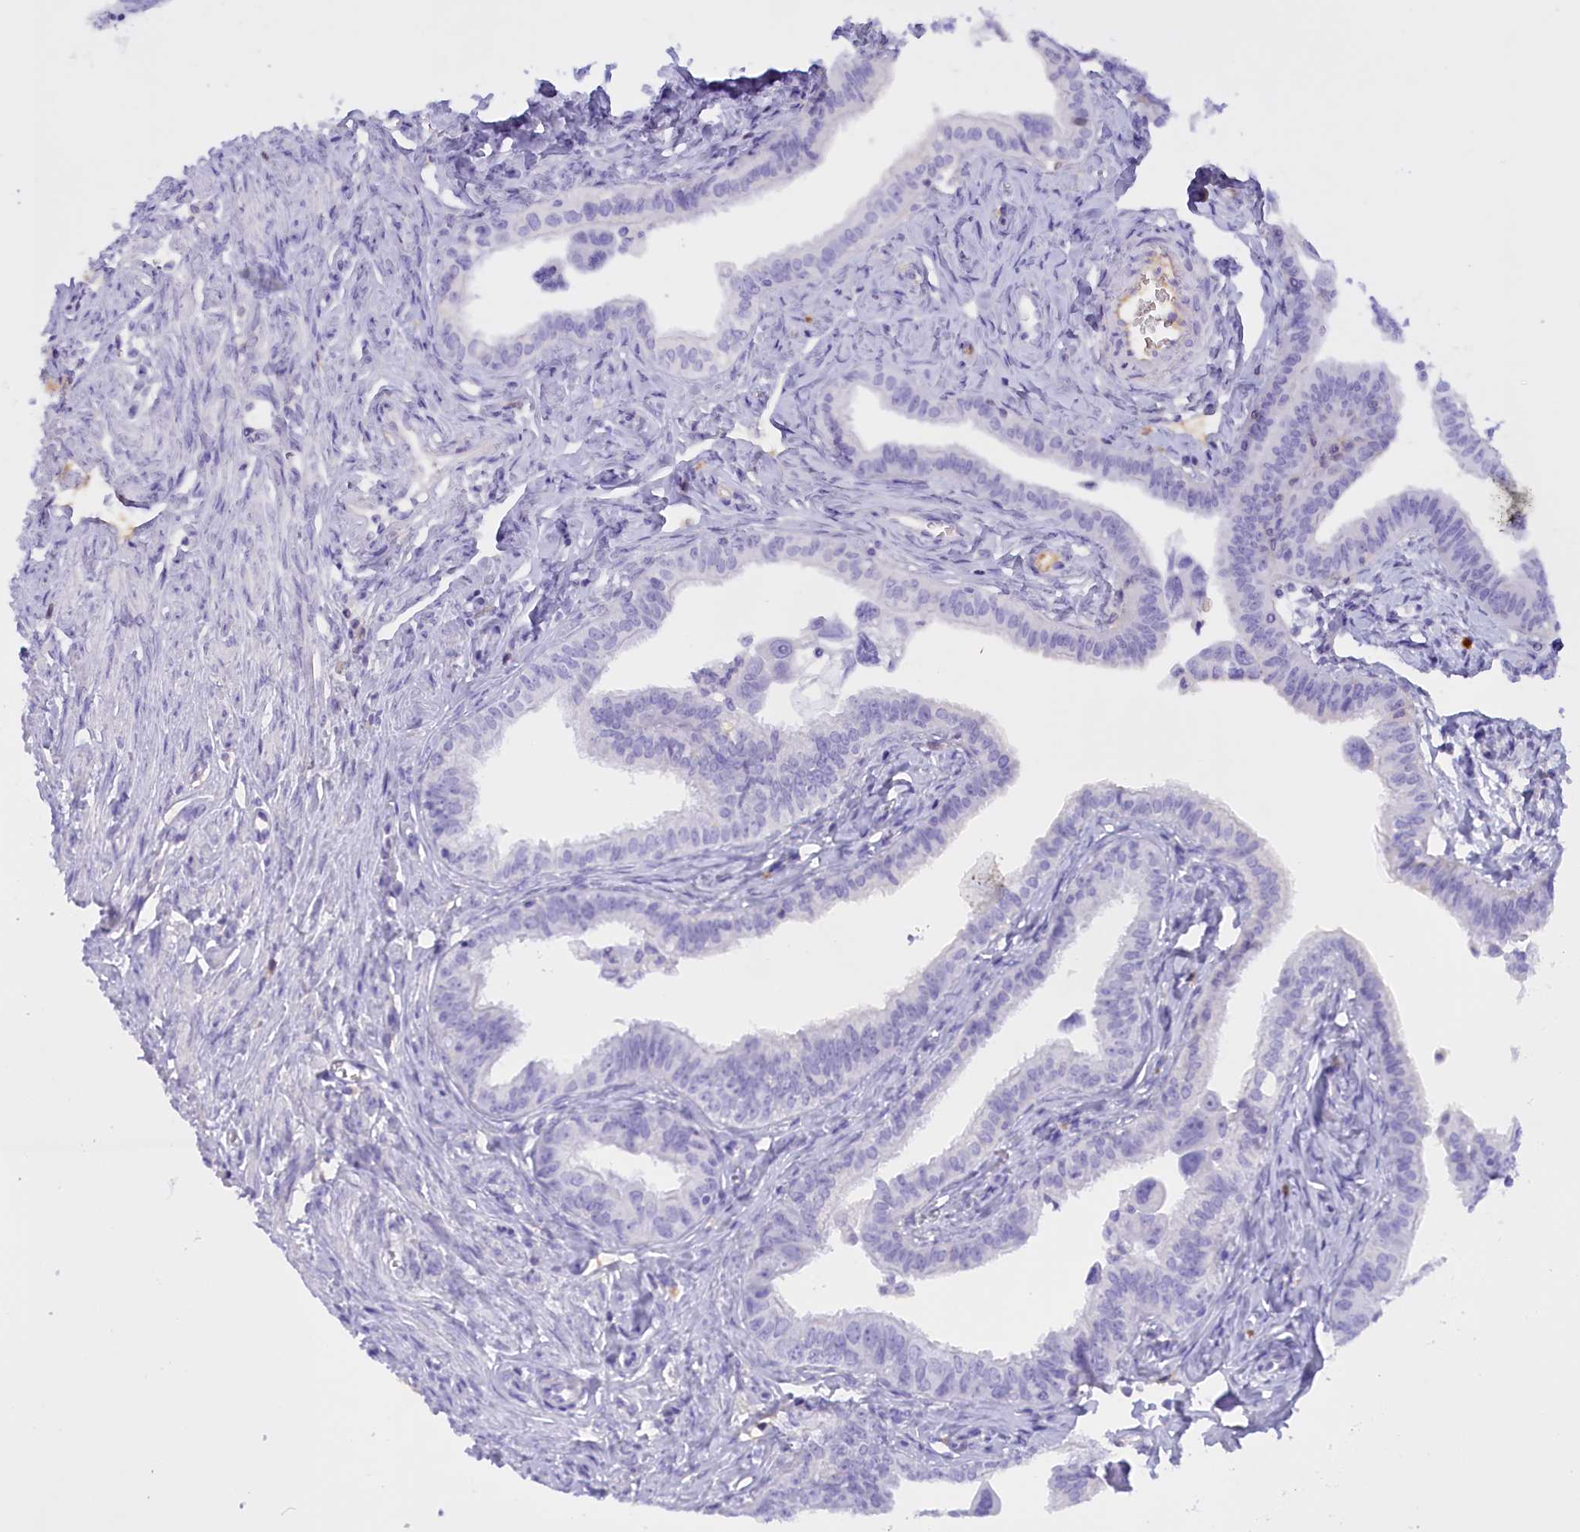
{"staining": {"intensity": "negative", "quantity": "none", "location": "none"}, "tissue": "fallopian tube", "cell_type": "Glandular cells", "image_type": "normal", "snomed": [{"axis": "morphology", "description": "Normal tissue, NOS"}, {"axis": "morphology", "description": "Carcinoma, NOS"}, {"axis": "topography", "description": "Fallopian tube"}, {"axis": "topography", "description": "Ovary"}], "caption": "Glandular cells show no significant protein positivity in unremarkable fallopian tube.", "gene": "PROK2", "patient": {"sex": "female", "age": 59}}